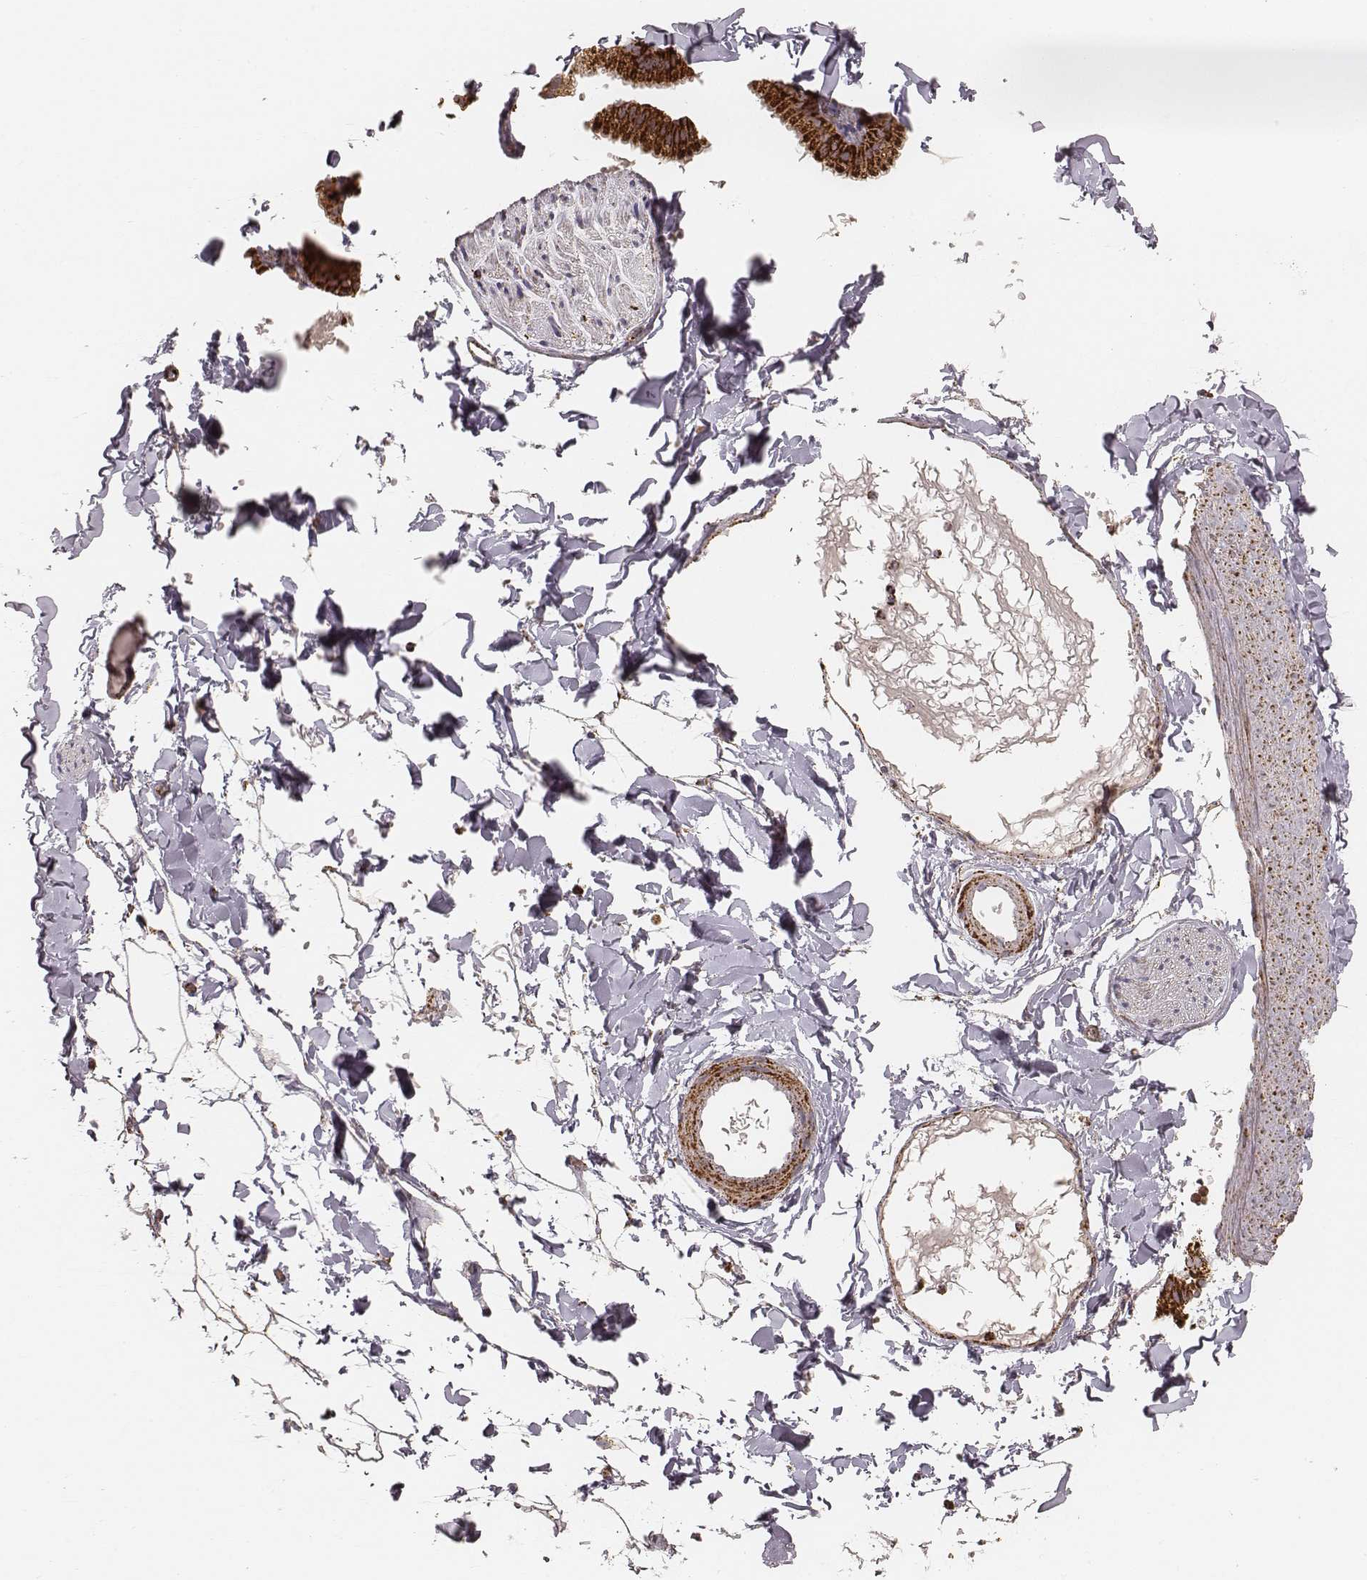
{"staining": {"intensity": "strong", "quantity": ">75%", "location": "cytoplasmic/membranous"}, "tissue": "adipose tissue", "cell_type": "Adipocytes", "image_type": "normal", "snomed": [{"axis": "morphology", "description": "Normal tissue, NOS"}, {"axis": "topography", "description": "Gallbladder"}, {"axis": "topography", "description": "Peripheral nerve tissue"}], "caption": "About >75% of adipocytes in normal human adipose tissue display strong cytoplasmic/membranous protein positivity as visualized by brown immunohistochemical staining.", "gene": "CS", "patient": {"sex": "female", "age": 45}}